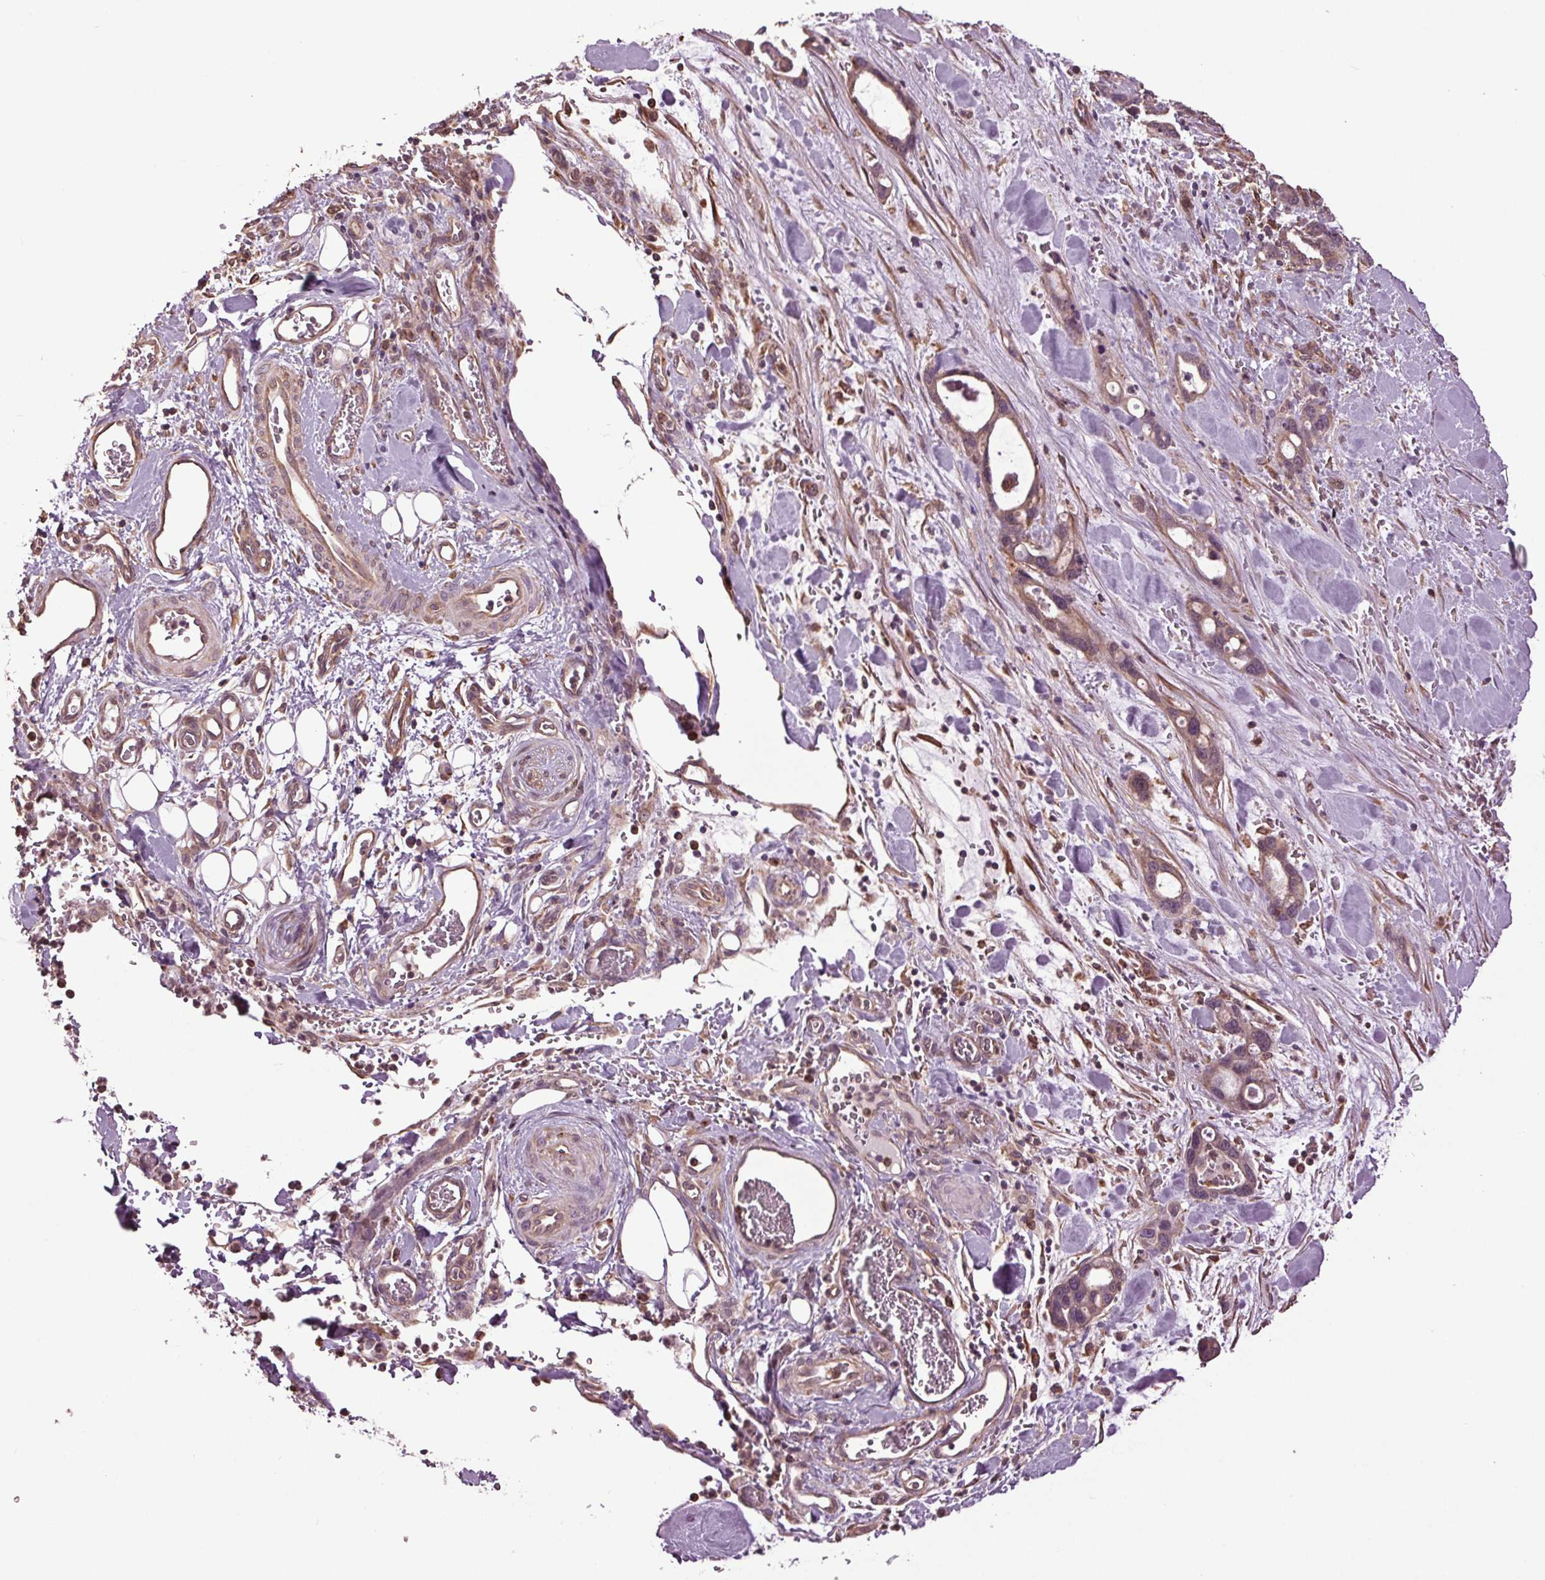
{"staining": {"intensity": "weak", "quantity": "25%-75%", "location": "cytoplasmic/membranous"}, "tissue": "stomach cancer", "cell_type": "Tumor cells", "image_type": "cancer", "snomed": [{"axis": "morphology", "description": "Normal tissue, NOS"}, {"axis": "morphology", "description": "Adenocarcinoma, NOS"}, {"axis": "topography", "description": "Esophagus"}, {"axis": "topography", "description": "Stomach, upper"}], "caption": "Stomach cancer (adenocarcinoma) tissue exhibits weak cytoplasmic/membranous positivity in about 25%-75% of tumor cells", "gene": "RNPEP", "patient": {"sex": "male", "age": 74}}